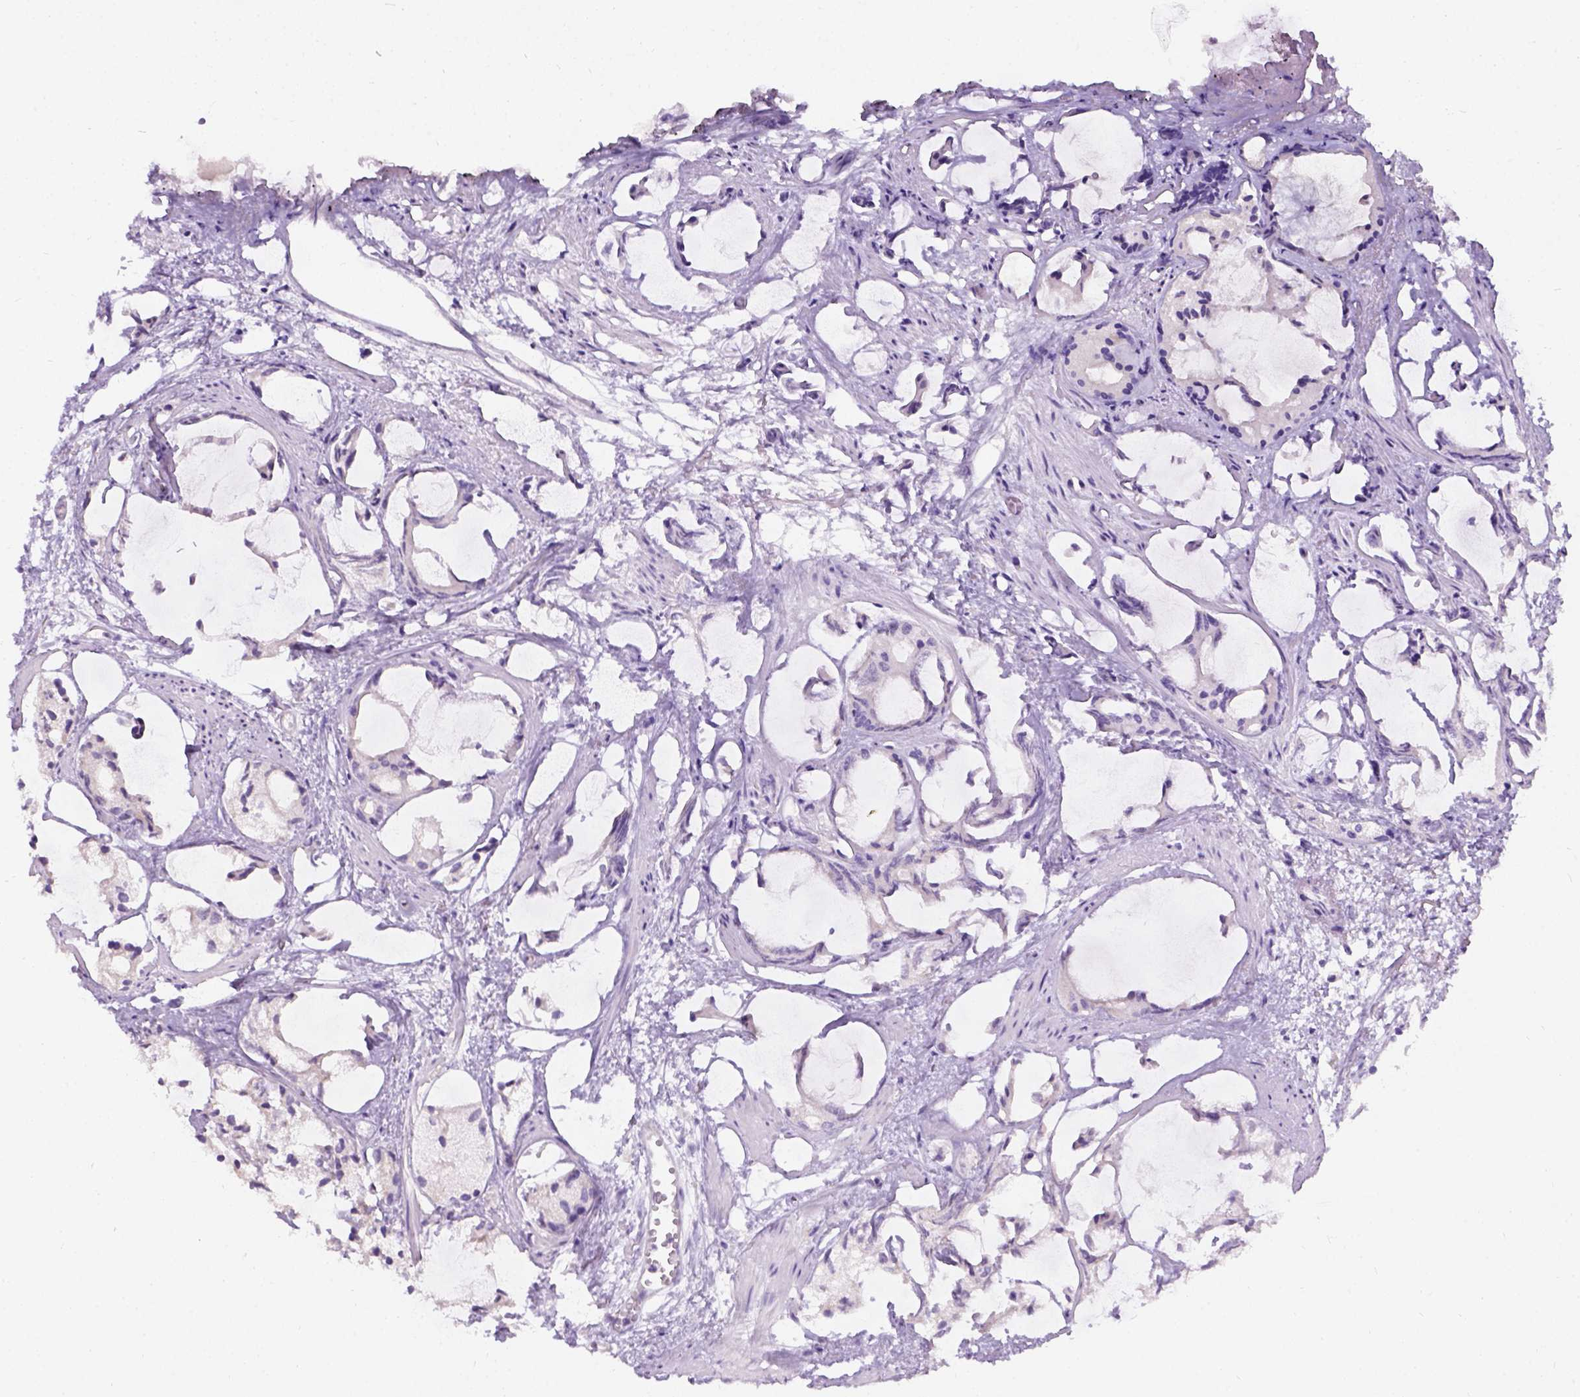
{"staining": {"intensity": "negative", "quantity": "none", "location": "none"}, "tissue": "prostate cancer", "cell_type": "Tumor cells", "image_type": "cancer", "snomed": [{"axis": "morphology", "description": "Adenocarcinoma, High grade"}, {"axis": "topography", "description": "Prostate"}], "caption": "There is no significant staining in tumor cells of adenocarcinoma (high-grade) (prostate).", "gene": "C20orf144", "patient": {"sex": "male", "age": 85}}